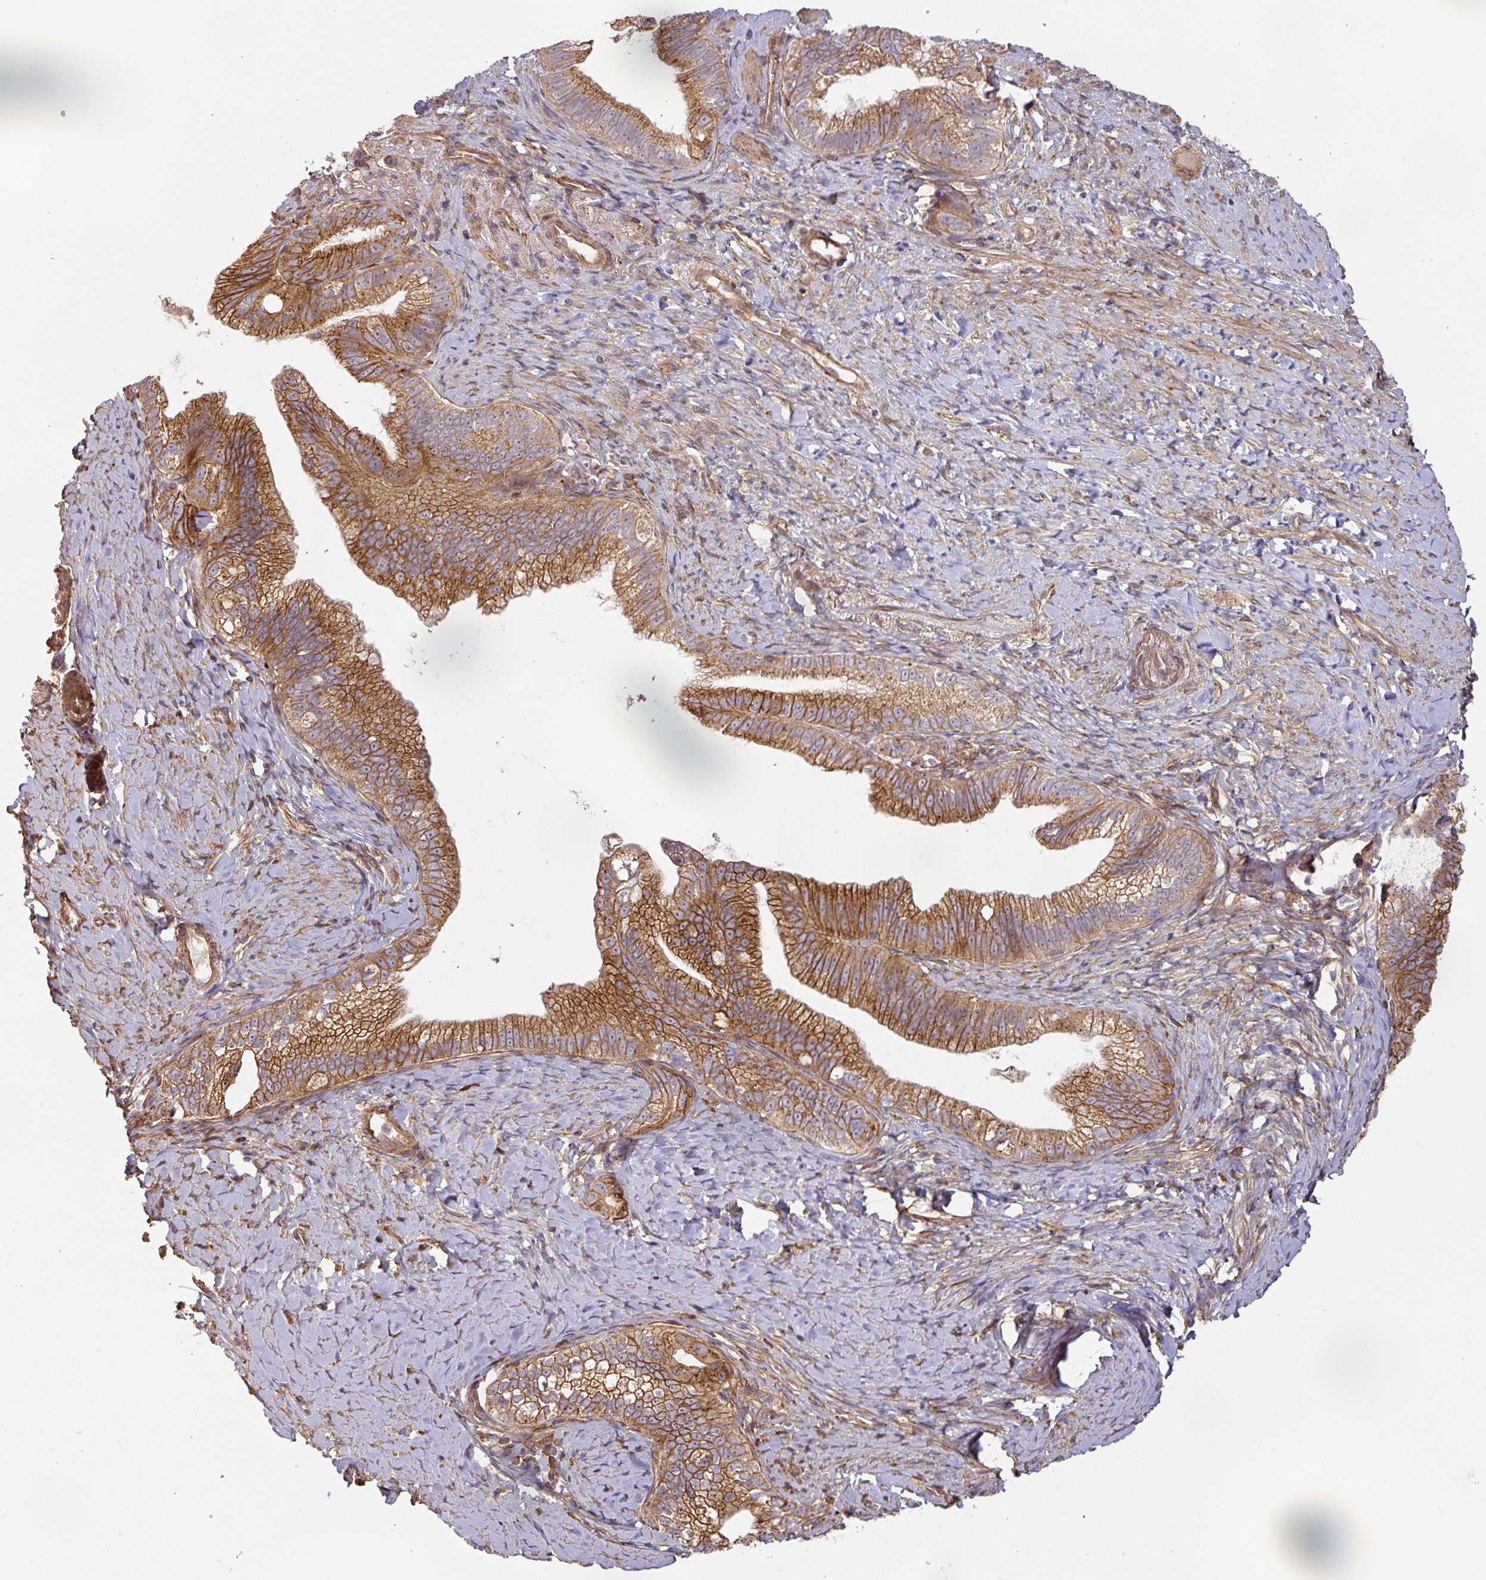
{"staining": {"intensity": "strong", "quantity": ">75%", "location": "cytoplasmic/membranous"}, "tissue": "pancreatic cancer", "cell_type": "Tumor cells", "image_type": "cancer", "snomed": [{"axis": "morphology", "description": "Adenocarcinoma, NOS"}, {"axis": "topography", "description": "Pancreas"}], "caption": "Protein analysis of adenocarcinoma (pancreatic) tissue shows strong cytoplasmic/membranous staining in about >75% of tumor cells.", "gene": "CASP2", "patient": {"sex": "male", "age": 70}}